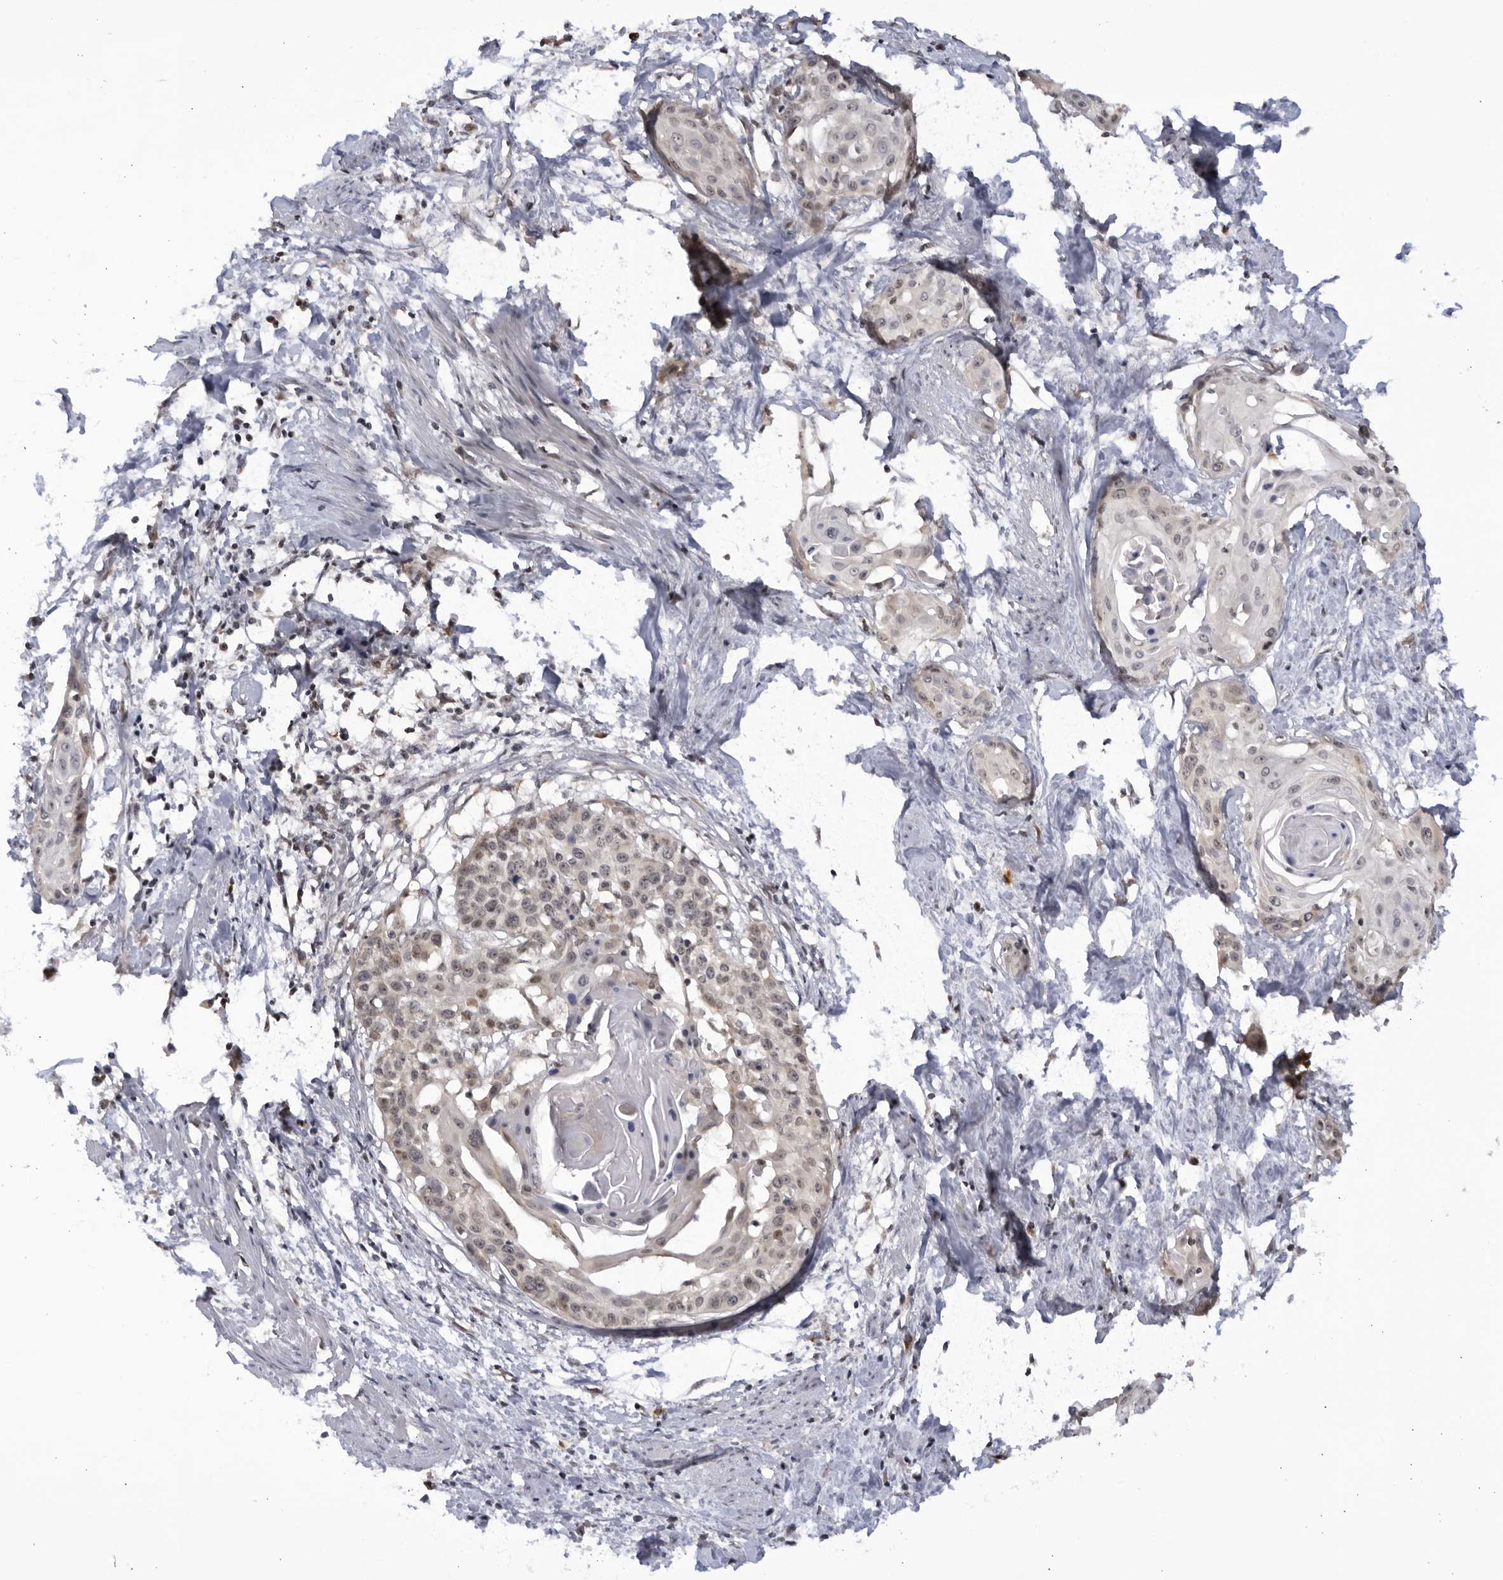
{"staining": {"intensity": "weak", "quantity": "<25%", "location": "cytoplasmic/membranous,nuclear"}, "tissue": "cervical cancer", "cell_type": "Tumor cells", "image_type": "cancer", "snomed": [{"axis": "morphology", "description": "Squamous cell carcinoma, NOS"}, {"axis": "topography", "description": "Cervix"}], "caption": "The IHC histopathology image has no significant expression in tumor cells of squamous cell carcinoma (cervical) tissue.", "gene": "RASGEF1C", "patient": {"sex": "female", "age": 57}}